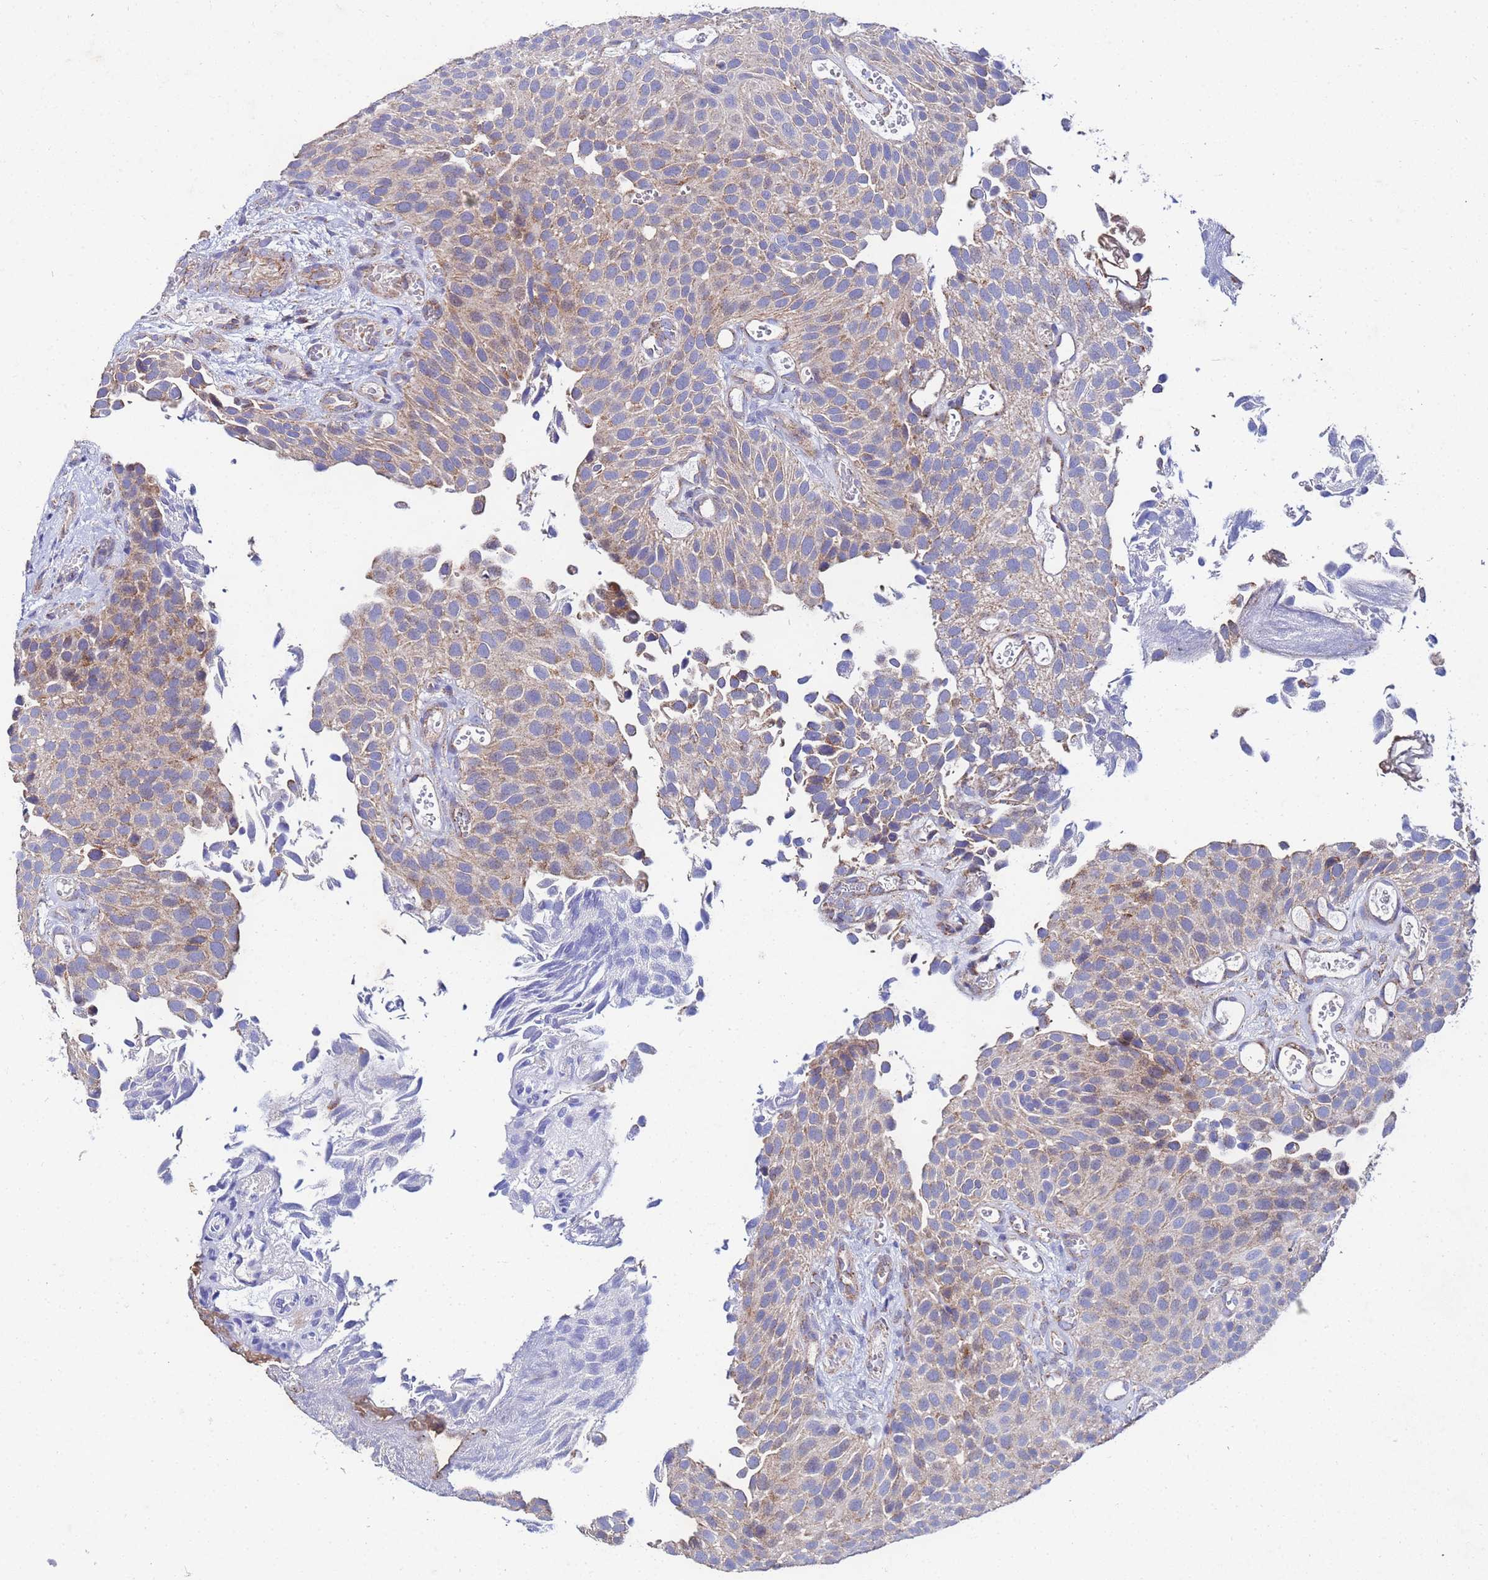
{"staining": {"intensity": "moderate", "quantity": "25%-75%", "location": "cytoplasmic/membranous"}, "tissue": "urothelial cancer", "cell_type": "Tumor cells", "image_type": "cancer", "snomed": [{"axis": "morphology", "description": "Urothelial carcinoma, Low grade"}, {"axis": "topography", "description": "Urinary bladder"}], "caption": "Immunohistochemical staining of urothelial cancer exhibits medium levels of moderate cytoplasmic/membranous positivity in about 25%-75% of tumor cells. The staining was performed using DAB (3,3'-diaminobenzidine), with brown indicating positive protein expression. Nuclei are stained blue with hematoxylin.", "gene": "FAHD2A", "patient": {"sex": "male", "age": 89}}